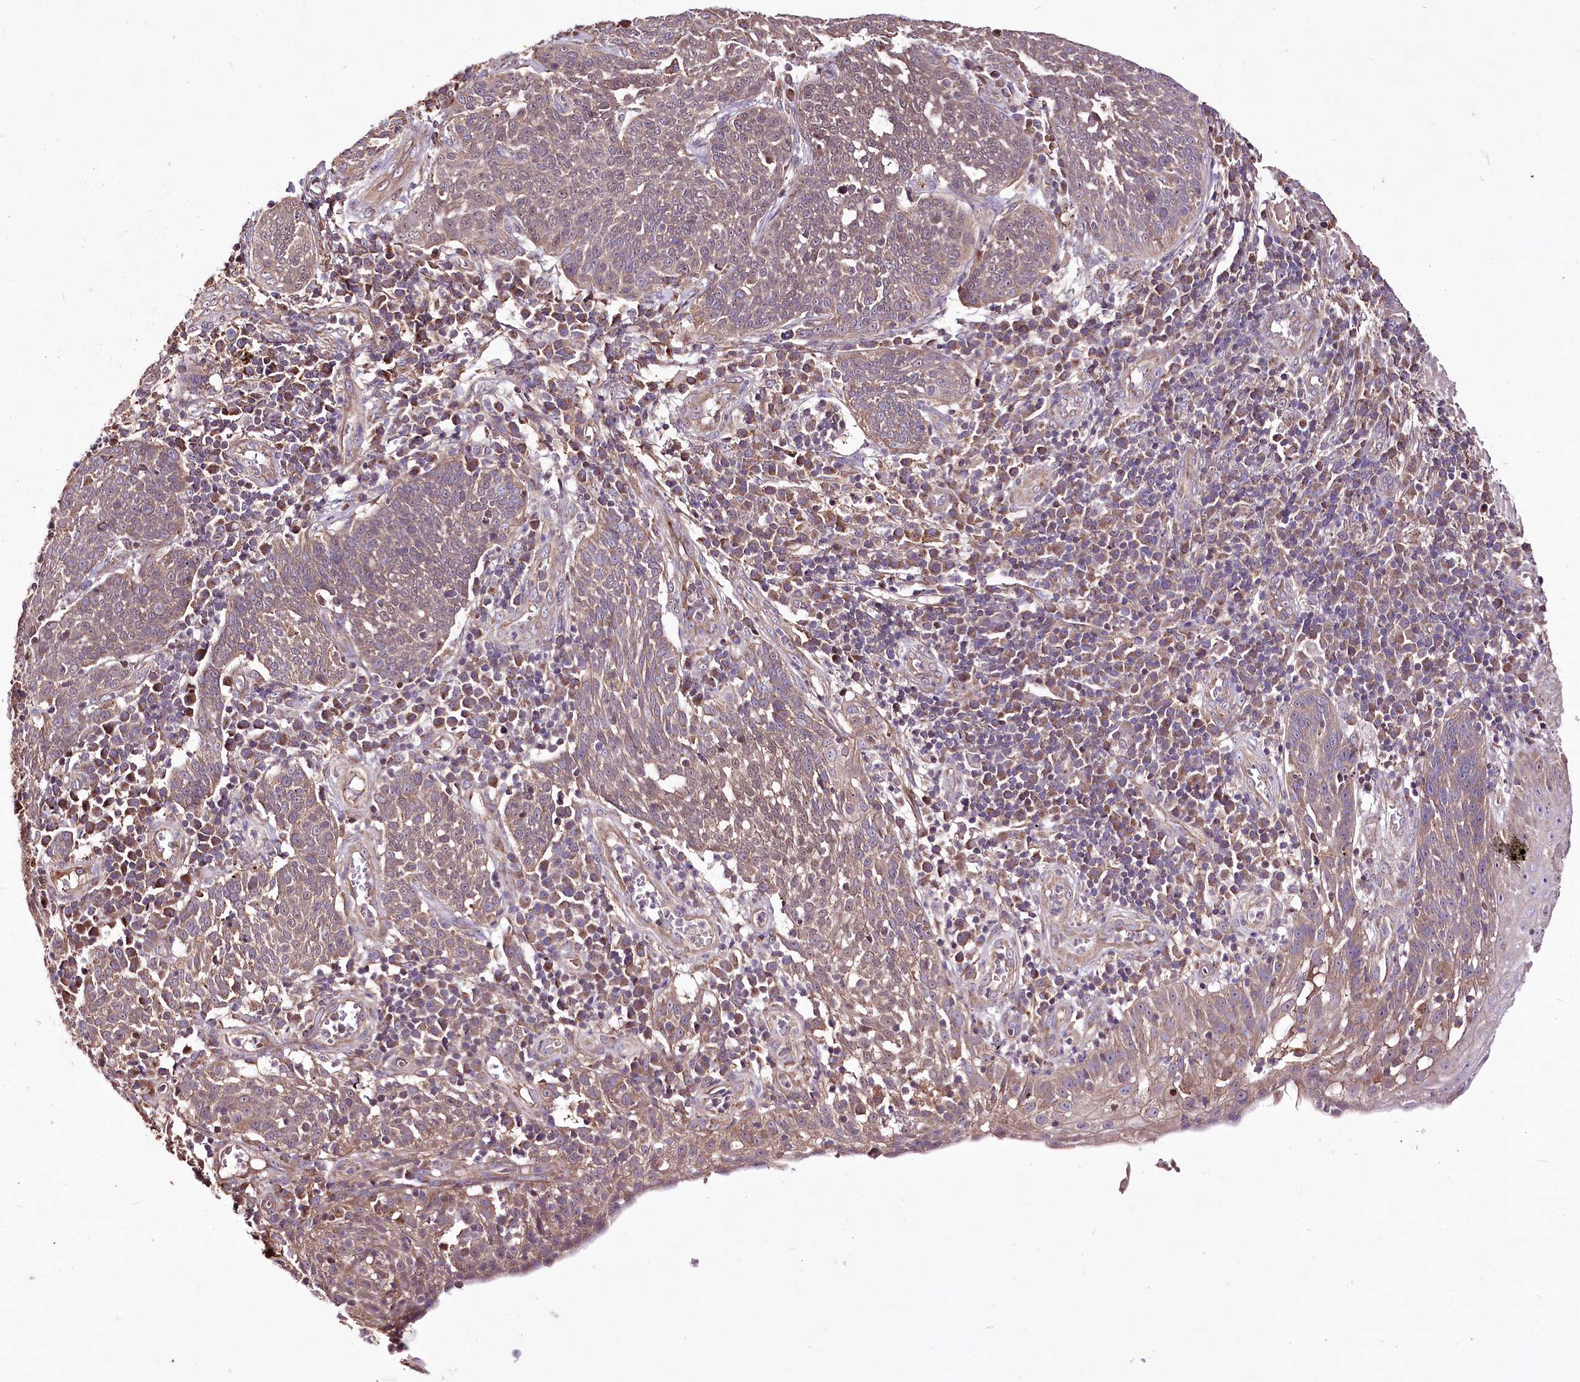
{"staining": {"intensity": "weak", "quantity": ">75%", "location": "cytoplasmic/membranous"}, "tissue": "cervical cancer", "cell_type": "Tumor cells", "image_type": "cancer", "snomed": [{"axis": "morphology", "description": "Squamous cell carcinoma, NOS"}, {"axis": "topography", "description": "Cervix"}], "caption": "A micrograph of cervical squamous cell carcinoma stained for a protein demonstrates weak cytoplasmic/membranous brown staining in tumor cells.", "gene": "WWC1", "patient": {"sex": "female", "age": 34}}